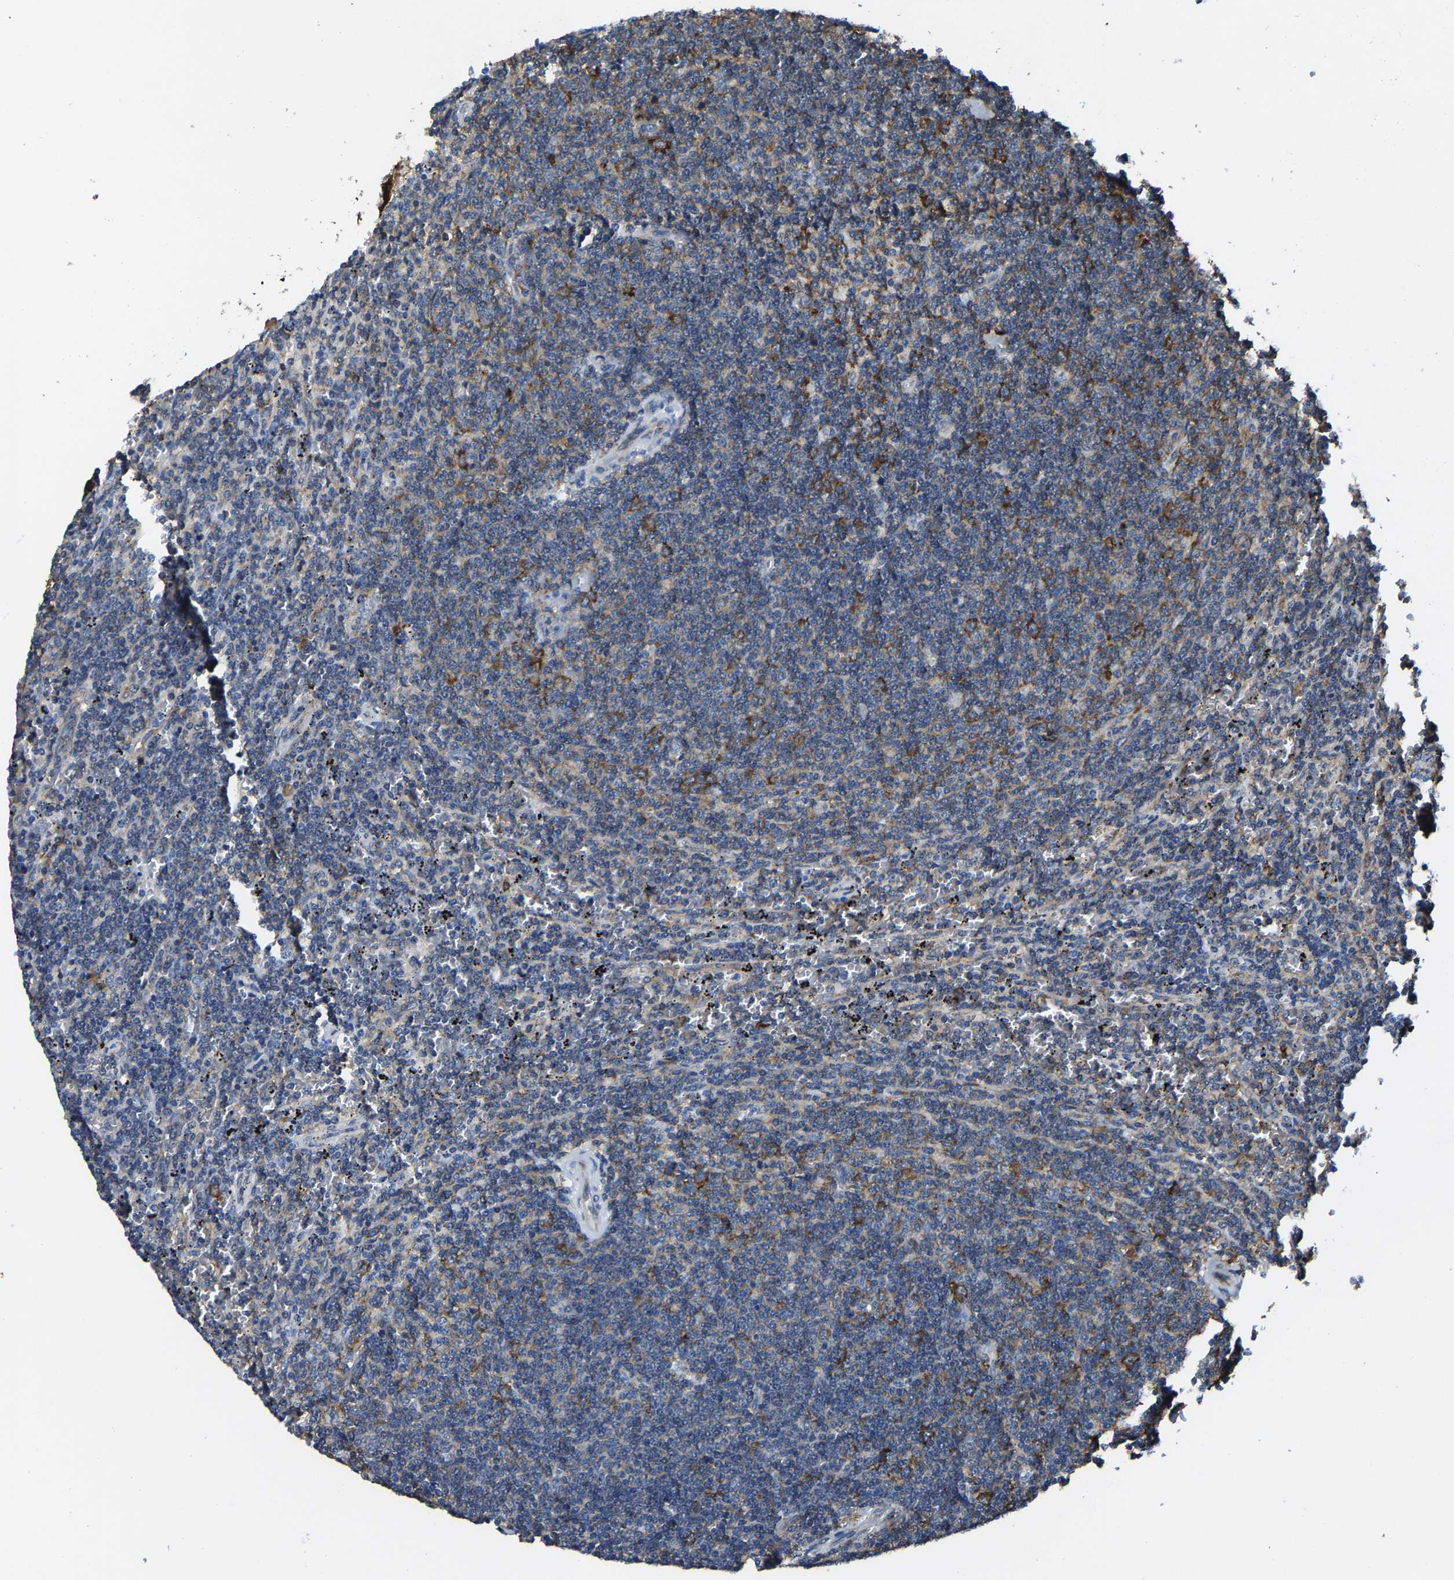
{"staining": {"intensity": "strong", "quantity": "<25%", "location": "cytoplasmic/membranous"}, "tissue": "lymphoma", "cell_type": "Tumor cells", "image_type": "cancer", "snomed": [{"axis": "morphology", "description": "Malignant lymphoma, non-Hodgkin's type, Low grade"}, {"axis": "topography", "description": "Spleen"}], "caption": "The micrograph shows immunohistochemical staining of lymphoma. There is strong cytoplasmic/membranous staining is present in about <25% of tumor cells.", "gene": "G3BP2", "patient": {"sex": "female", "age": 50}}